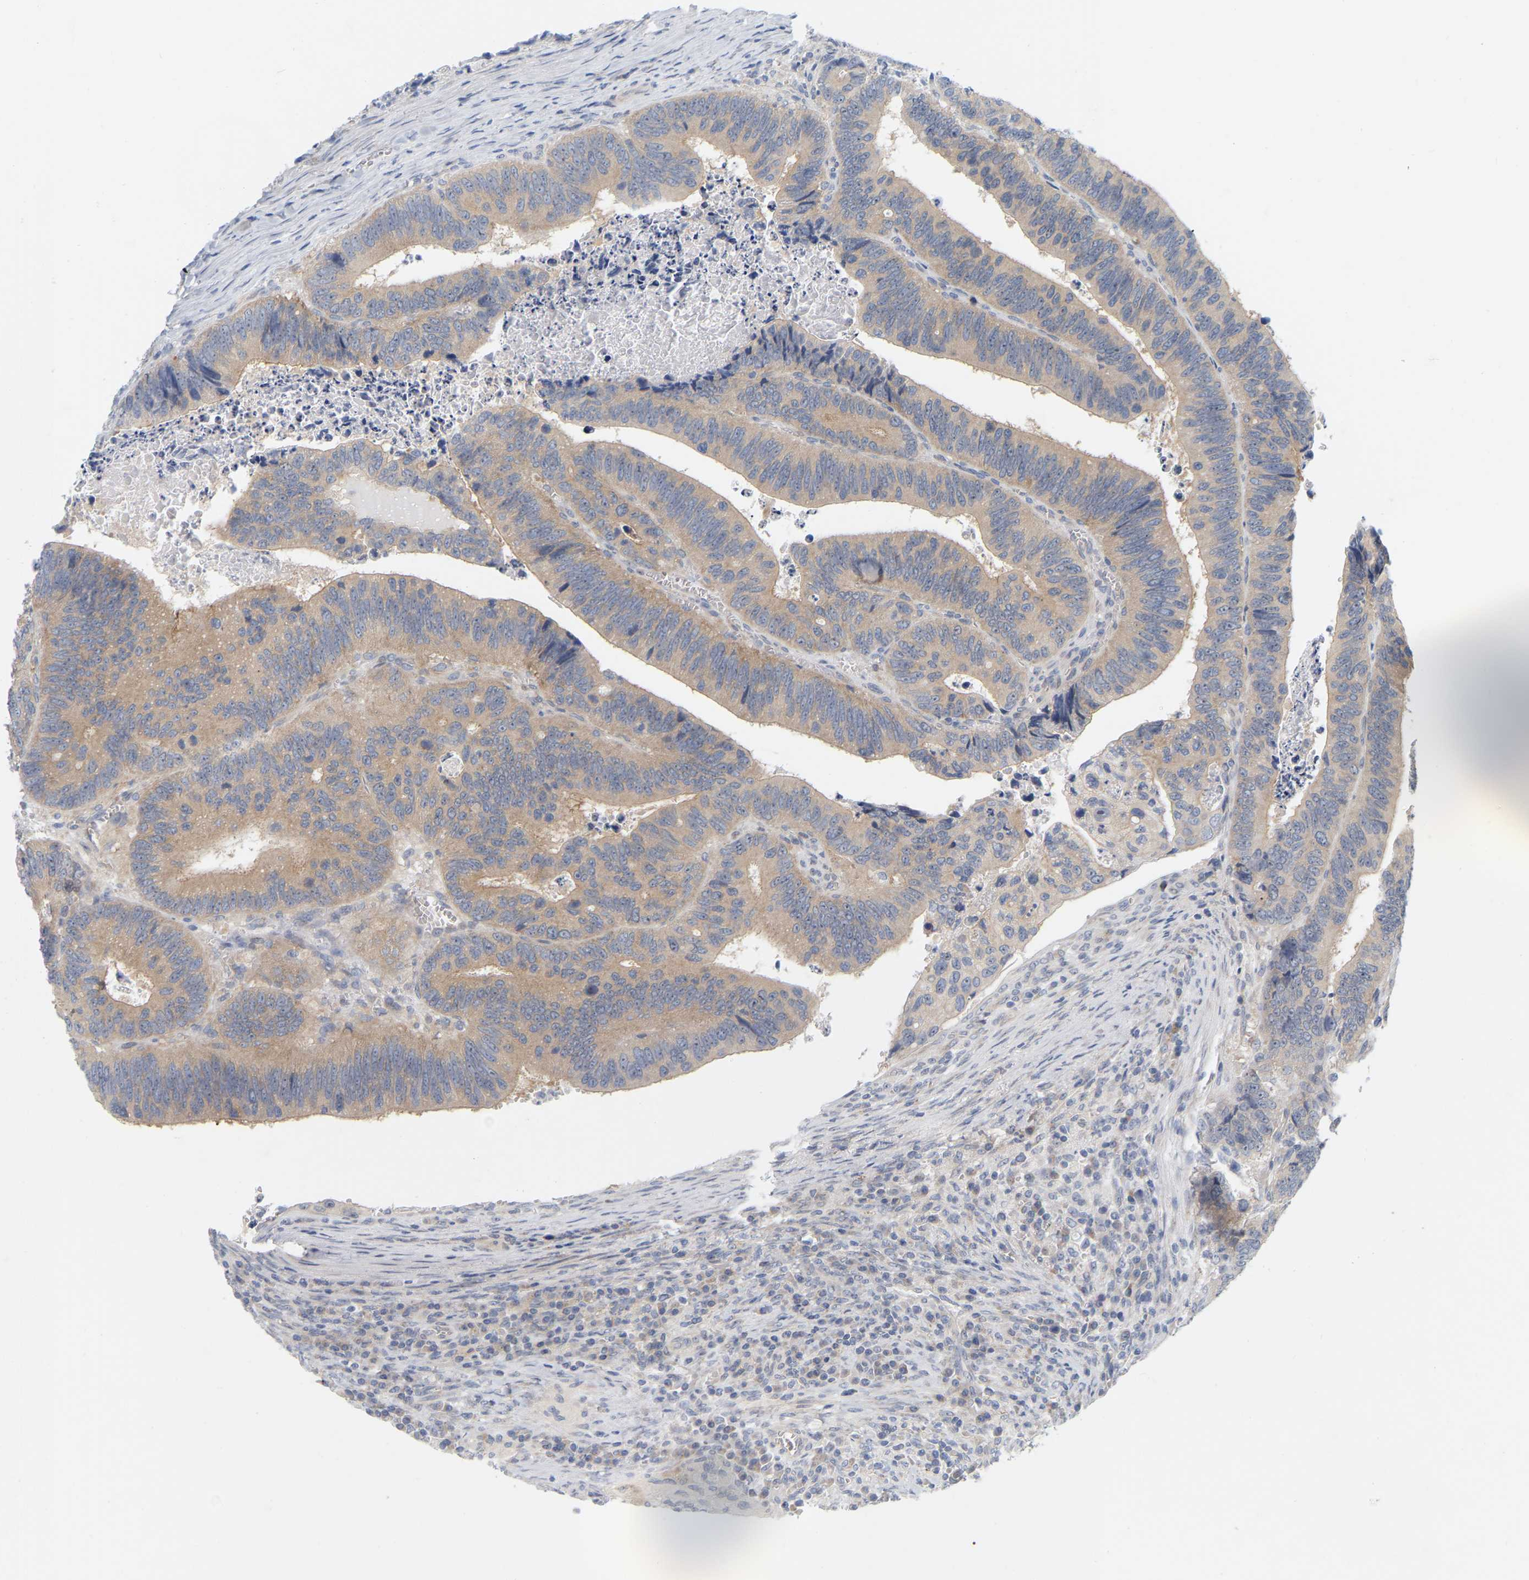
{"staining": {"intensity": "moderate", "quantity": ">75%", "location": "cytoplasmic/membranous"}, "tissue": "colorectal cancer", "cell_type": "Tumor cells", "image_type": "cancer", "snomed": [{"axis": "morphology", "description": "Inflammation, NOS"}, {"axis": "morphology", "description": "Adenocarcinoma, NOS"}, {"axis": "topography", "description": "Colon"}], "caption": "An image of colorectal cancer stained for a protein displays moderate cytoplasmic/membranous brown staining in tumor cells. Immunohistochemistry stains the protein of interest in brown and the nuclei are stained blue.", "gene": "MINDY4", "patient": {"sex": "male", "age": 72}}